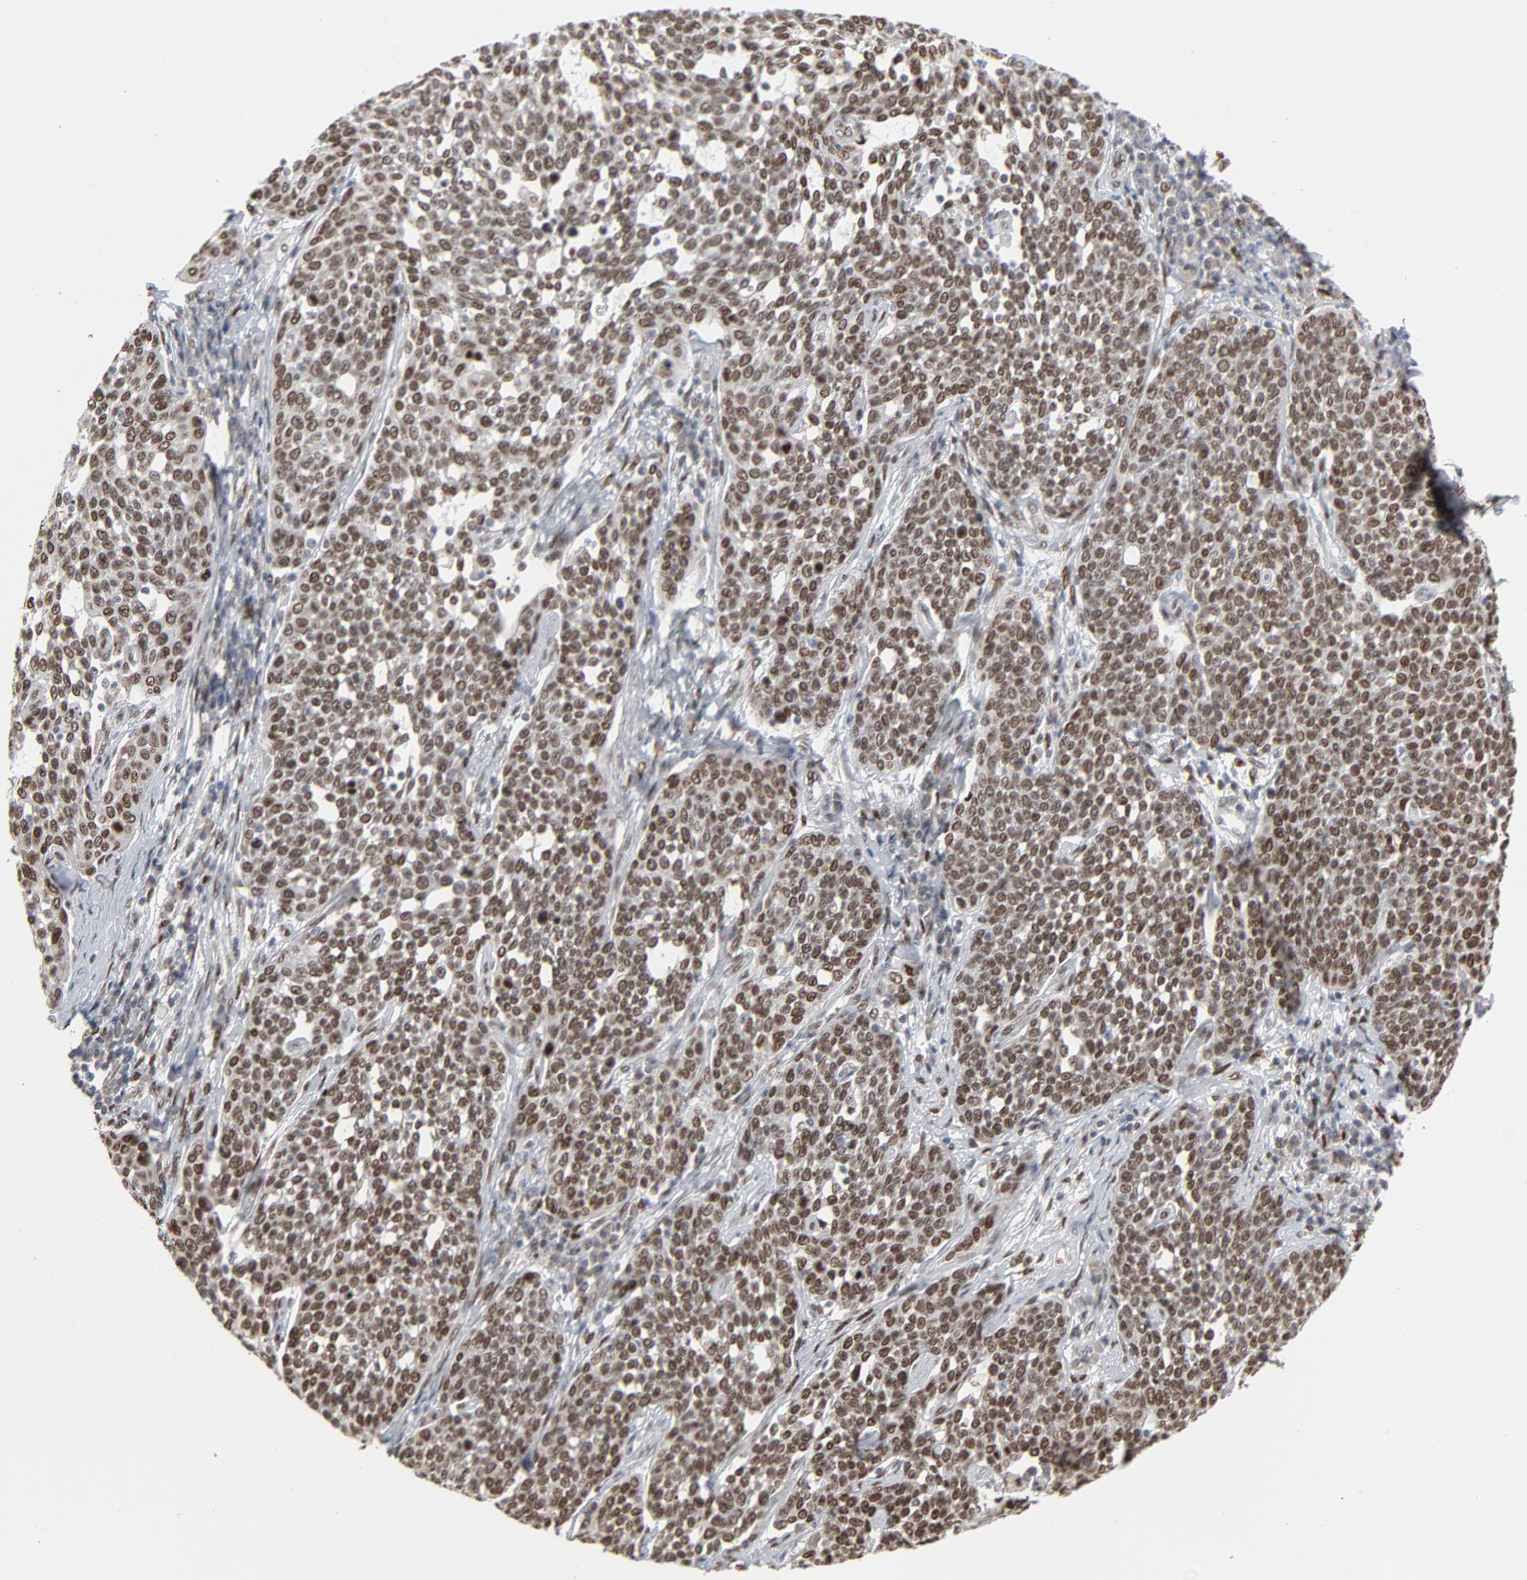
{"staining": {"intensity": "strong", "quantity": ">75%", "location": "nuclear"}, "tissue": "cervical cancer", "cell_type": "Tumor cells", "image_type": "cancer", "snomed": [{"axis": "morphology", "description": "Squamous cell carcinoma, NOS"}, {"axis": "topography", "description": "Cervix"}], "caption": "Brown immunohistochemical staining in cervical squamous cell carcinoma demonstrates strong nuclear staining in about >75% of tumor cells.", "gene": "CUX1", "patient": {"sex": "female", "age": 34}}